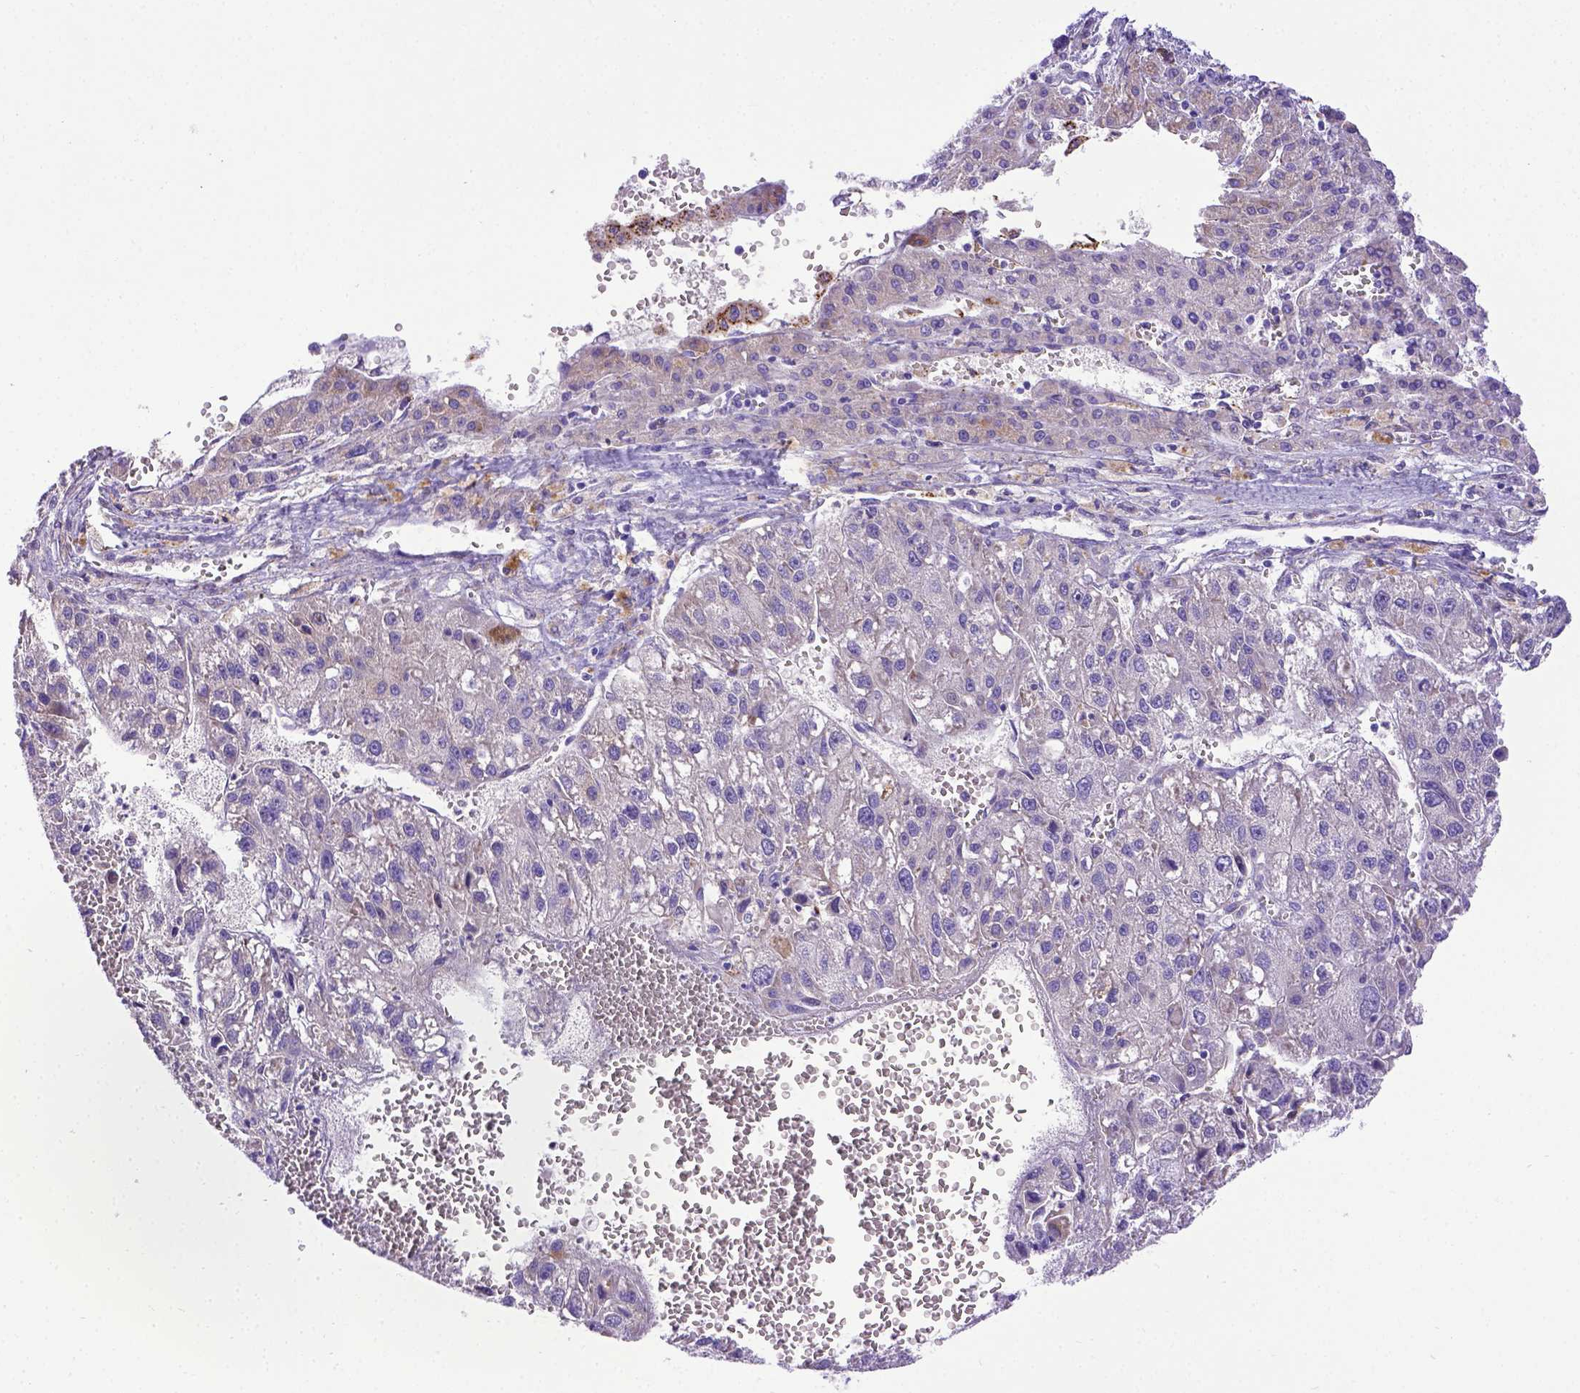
{"staining": {"intensity": "negative", "quantity": "none", "location": "none"}, "tissue": "liver cancer", "cell_type": "Tumor cells", "image_type": "cancer", "snomed": [{"axis": "morphology", "description": "Carcinoma, Hepatocellular, NOS"}, {"axis": "topography", "description": "Liver"}], "caption": "Tumor cells are negative for brown protein staining in liver hepatocellular carcinoma.", "gene": "CFAP300", "patient": {"sex": "female", "age": 70}}